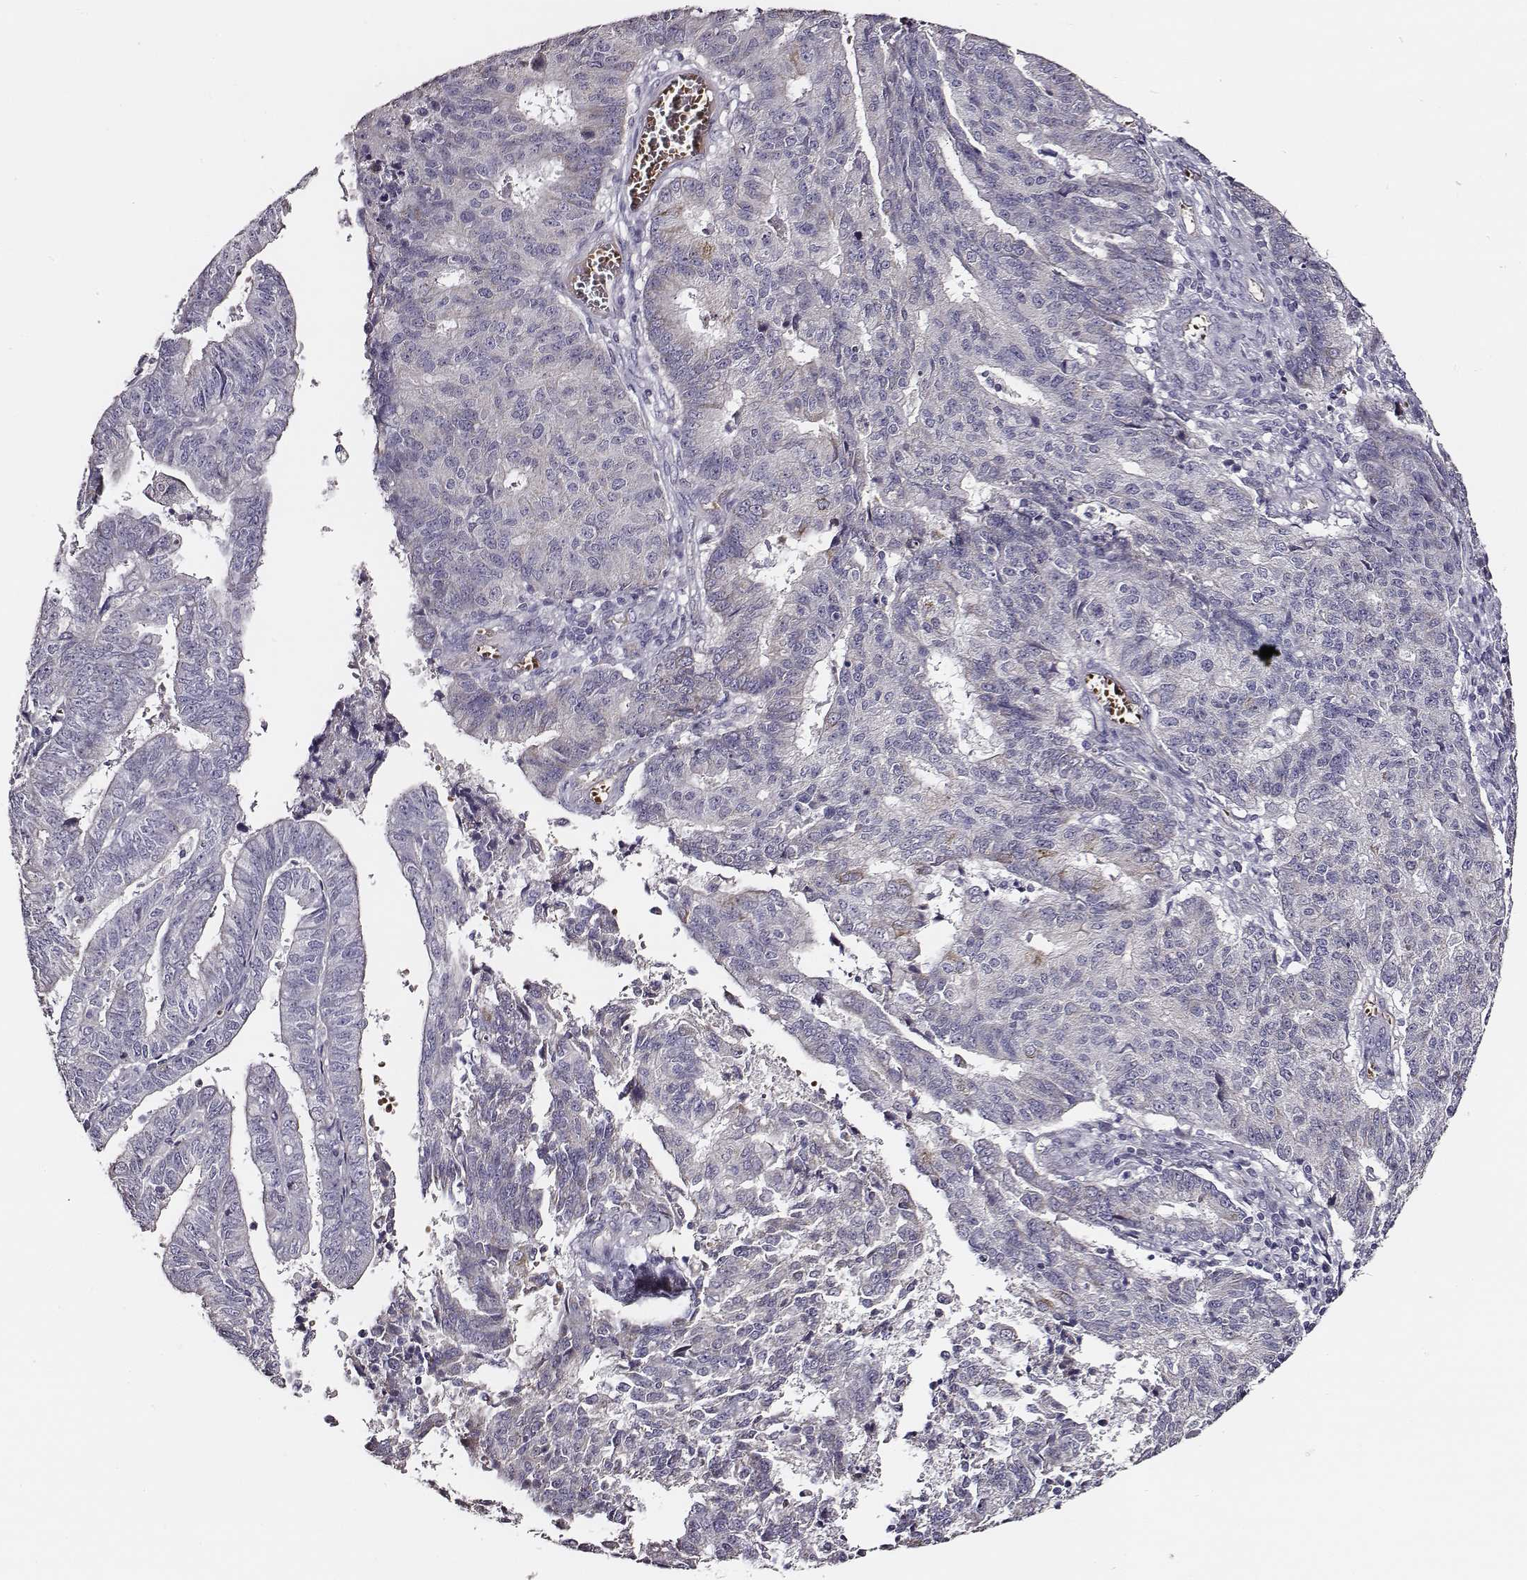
{"staining": {"intensity": "negative", "quantity": "none", "location": "none"}, "tissue": "endometrial cancer", "cell_type": "Tumor cells", "image_type": "cancer", "snomed": [{"axis": "morphology", "description": "Adenocarcinoma, NOS"}, {"axis": "topography", "description": "Endometrium"}], "caption": "Immunohistochemistry (IHC) histopathology image of human endometrial cancer stained for a protein (brown), which shows no staining in tumor cells.", "gene": "AADAT", "patient": {"sex": "female", "age": 82}}